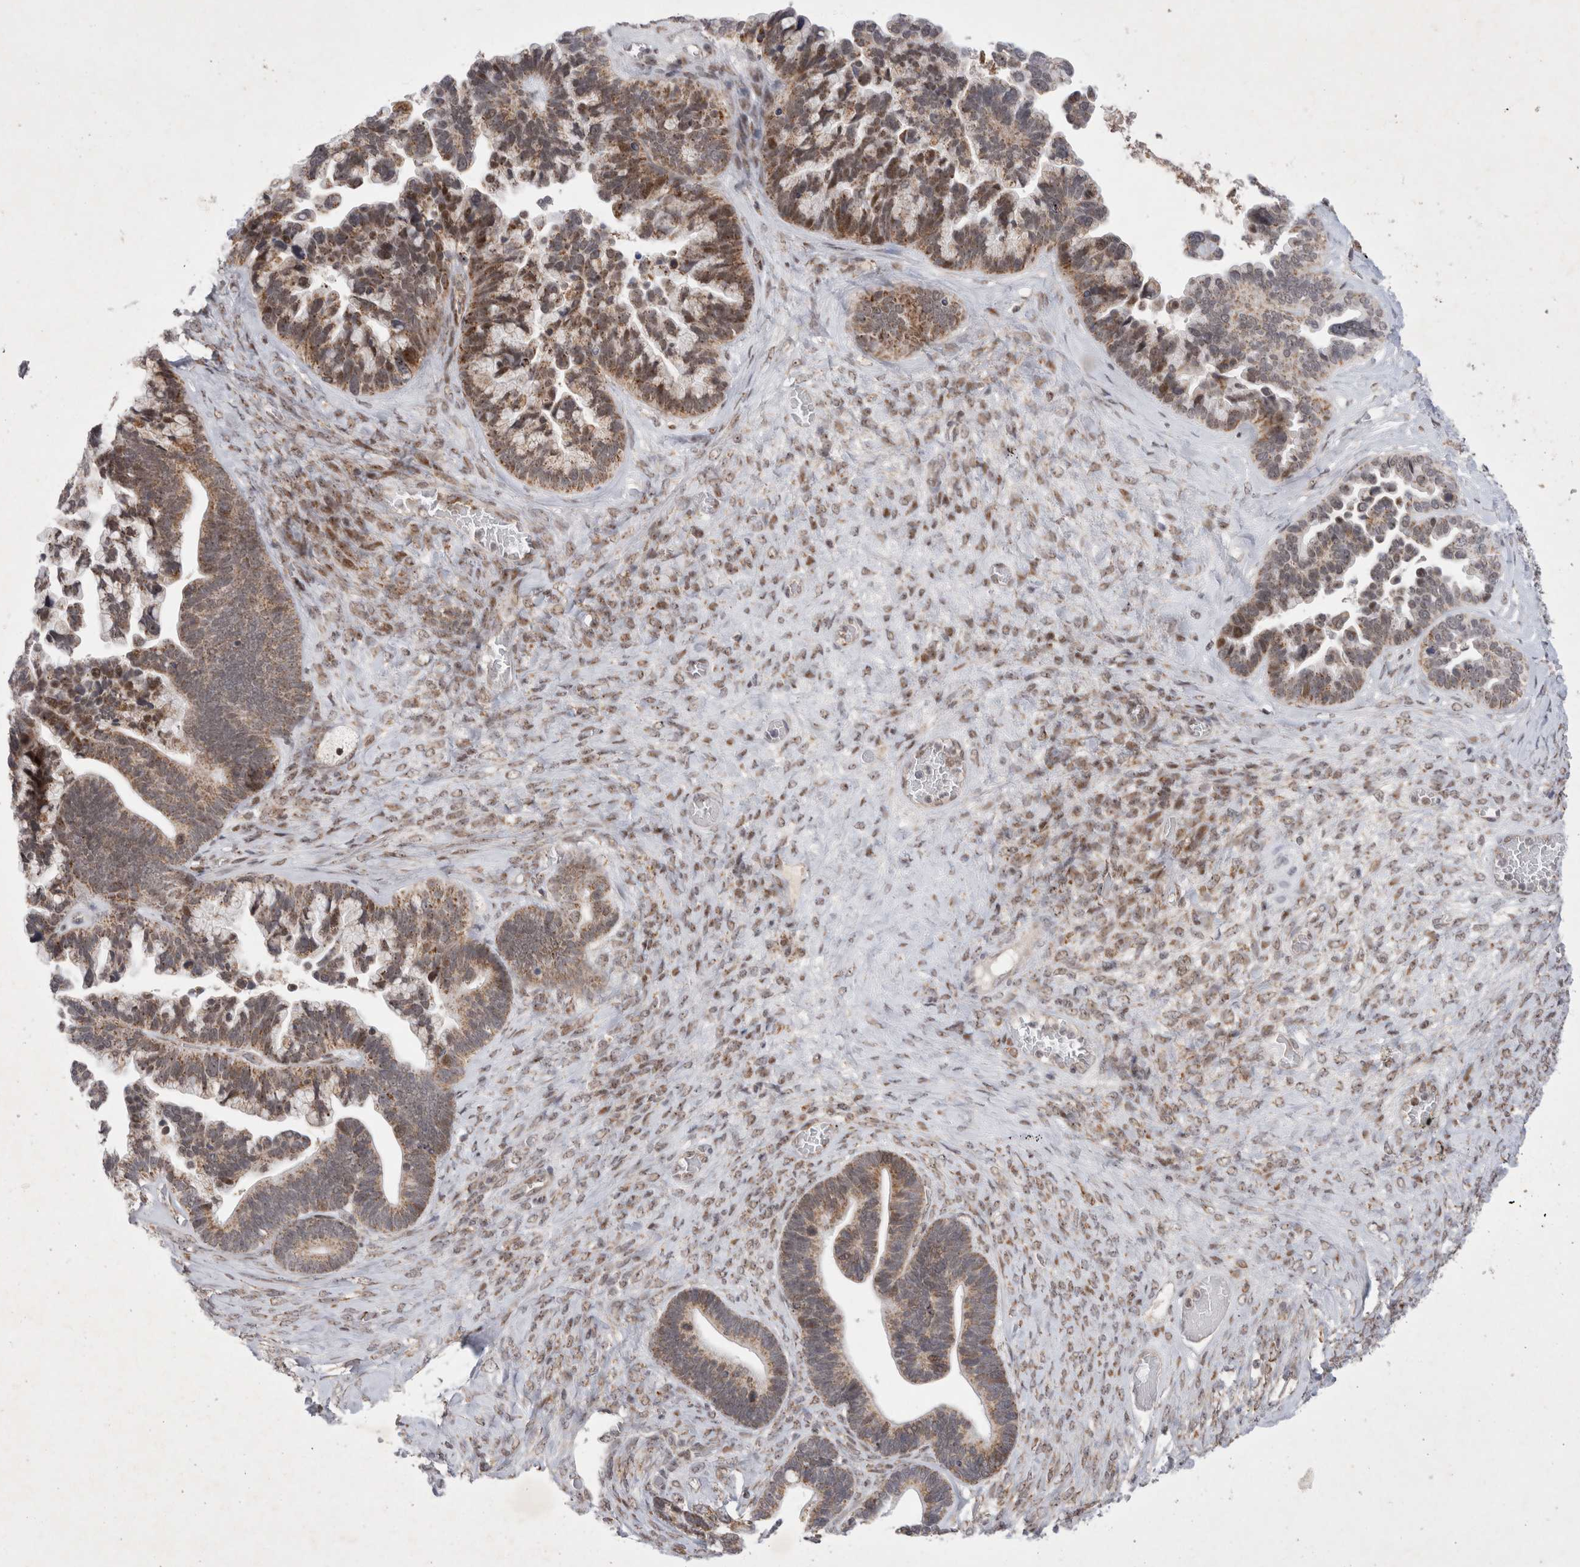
{"staining": {"intensity": "moderate", "quantity": "25%-75%", "location": "cytoplasmic/membranous,nuclear"}, "tissue": "ovarian cancer", "cell_type": "Tumor cells", "image_type": "cancer", "snomed": [{"axis": "morphology", "description": "Cystadenocarcinoma, serous, NOS"}, {"axis": "topography", "description": "Ovary"}], "caption": "A brown stain shows moderate cytoplasmic/membranous and nuclear positivity of a protein in human ovarian cancer (serous cystadenocarcinoma) tumor cells. Nuclei are stained in blue.", "gene": "MRPL37", "patient": {"sex": "female", "age": 56}}